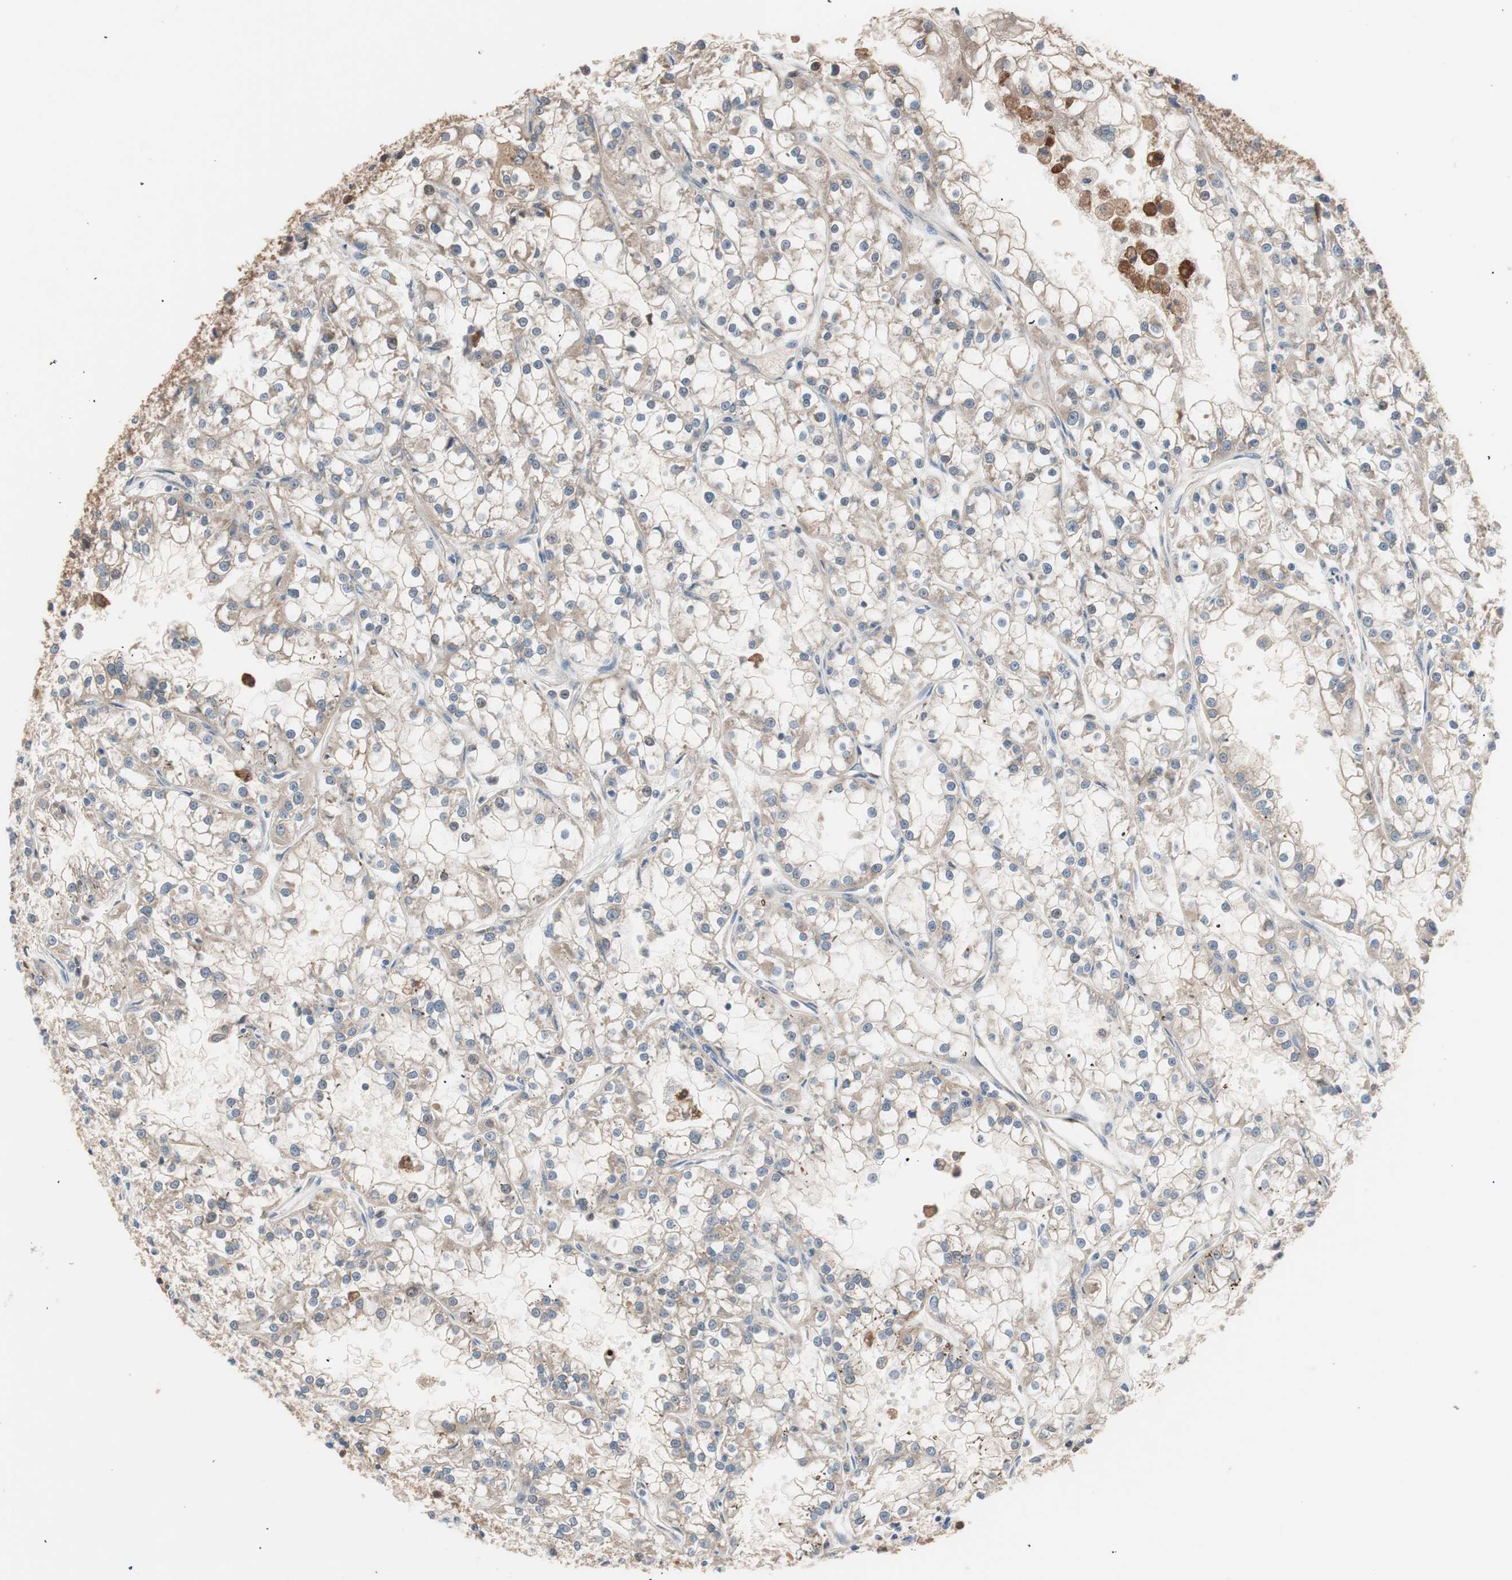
{"staining": {"intensity": "moderate", "quantity": ">75%", "location": "cytoplasmic/membranous"}, "tissue": "renal cancer", "cell_type": "Tumor cells", "image_type": "cancer", "snomed": [{"axis": "morphology", "description": "Adenocarcinoma, NOS"}, {"axis": "topography", "description": "Kidney"}], "caption": "This histopathology image shows renal adenocarcinoma stained with immunohistochemistry (IHC) to label a protein in brown. The cytoplasmic/membranous of tumor cells show moderate positivity for the protein. Nuclei are counter-stained blue.", "gene": "HMBS", "patient": {"sex": "female", "age": 52}}